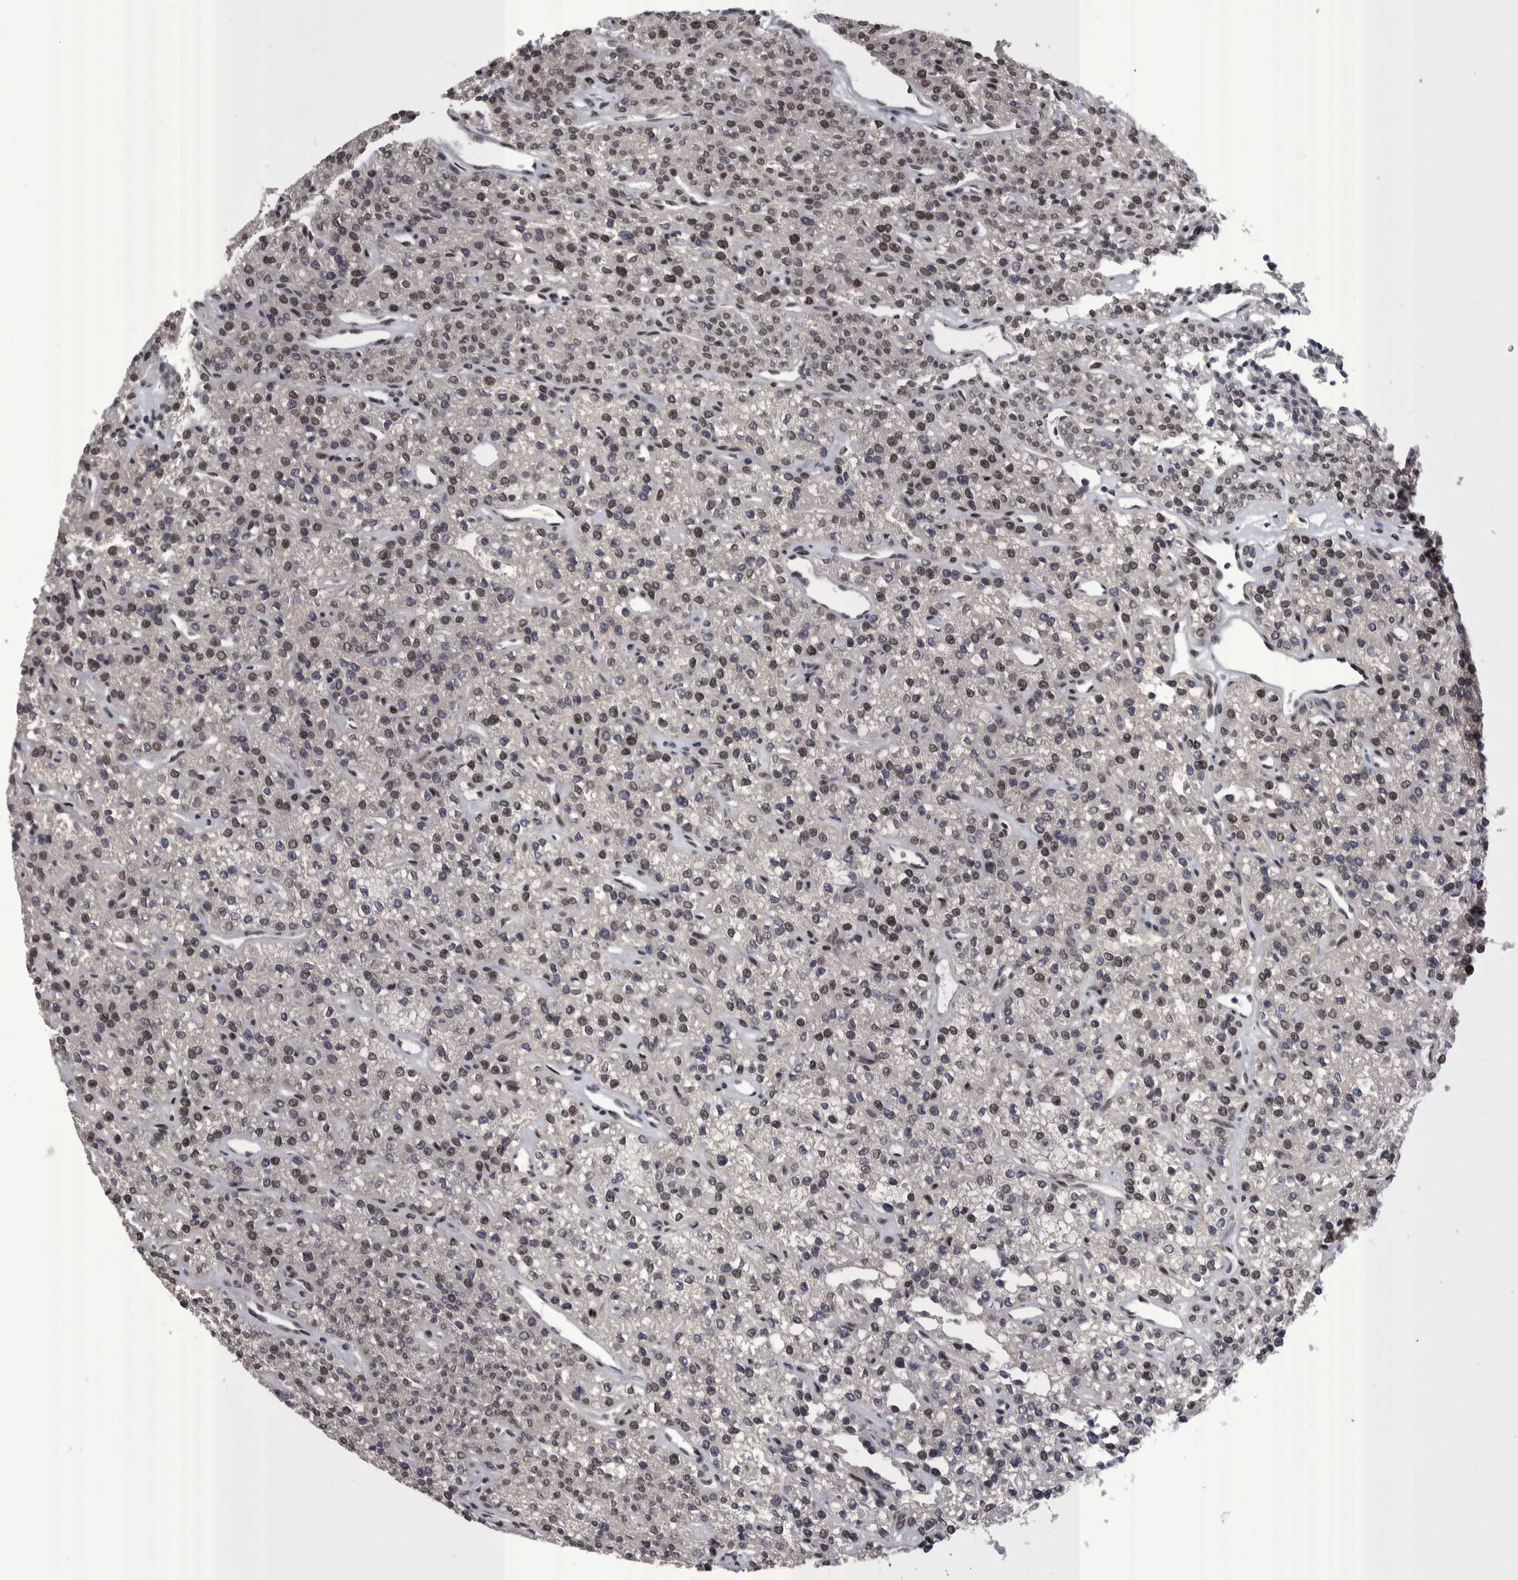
{"staining": {"intensity": "moderate", "quantity": "25%-75%", "location": "nuclear"}, "tissue": "parathyroid gland", "cell_type": "Glandular cells", "image_type": "normal", "snomed": [{"axis": "morphology", "description": "Normal tissue, NOS"}, {"axis": "topography", "description": "Parathyroid gland"}], "caption": "A photomicrograph showing moderate nuclear staining in approximately 25%-75% of glandular cells in normal parathyroid gland, as visualized by brown immunohistochemical staining.", "gene": "DMTF1", "patient": {"sex": "male", "age": 46}}